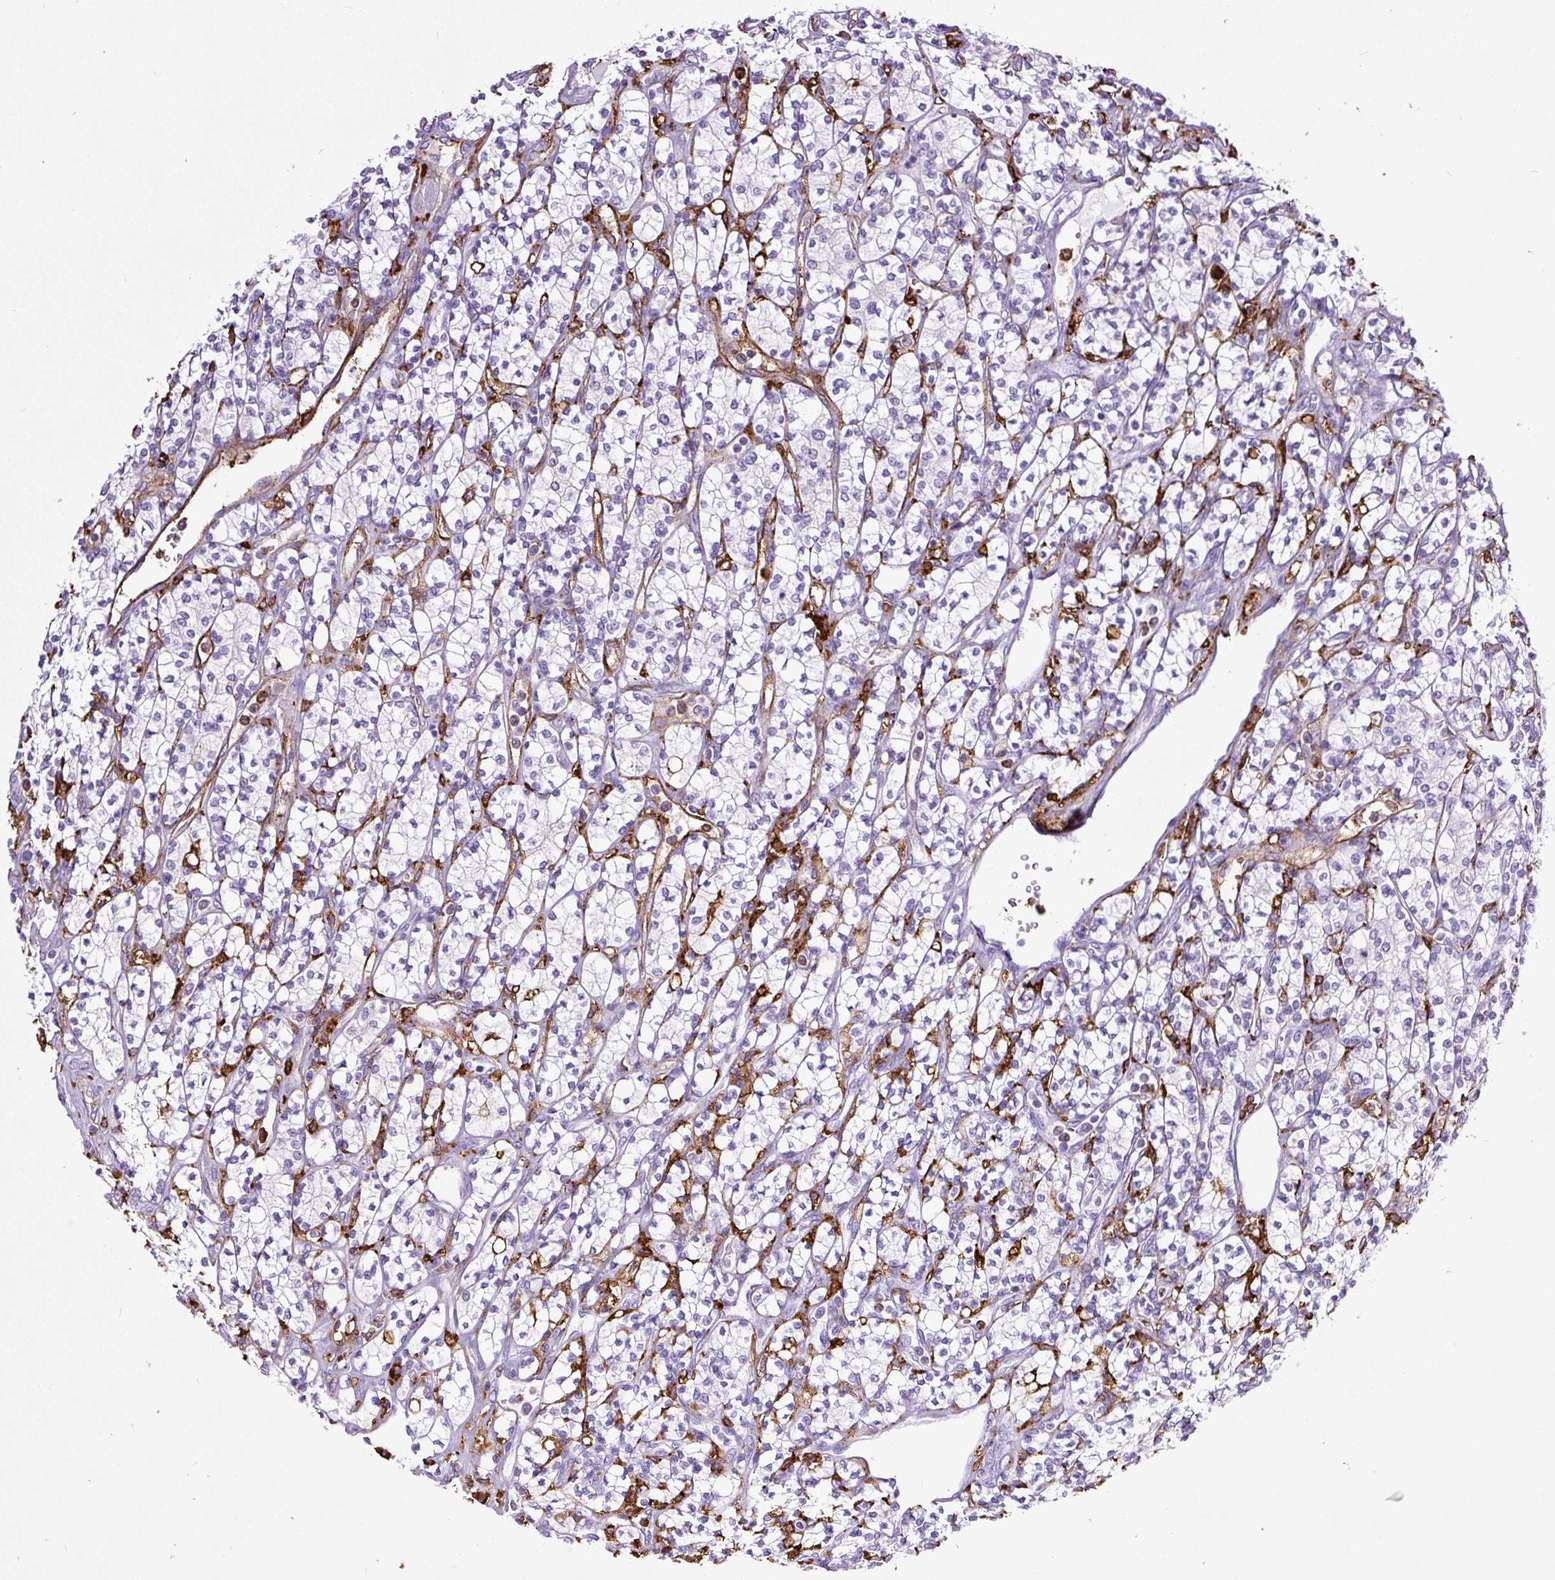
{"staining": {"intensity": "negative", "quantity": "none", "location": "none"}, "tissue": "renal cancer", "cell_type": "Tumor cells", "image_type": "cancer", "snomed": [{"axis": "morphology", "description": "Adenocarcinoma, NOS"}, {"axis": "topography", "description": "Kidney"}], "caption": "A photomicrograph of human renal cancer (adenocarcinoma) is negative for staining in tumor cells. The staining is performed using DAB (3,3'-diaminobenzidine) brown chromogen with nuclei counter-stained in using hematoxylin.", "gene": "HLA-DRA", "patient": {"sex": "male", "age": 77}}